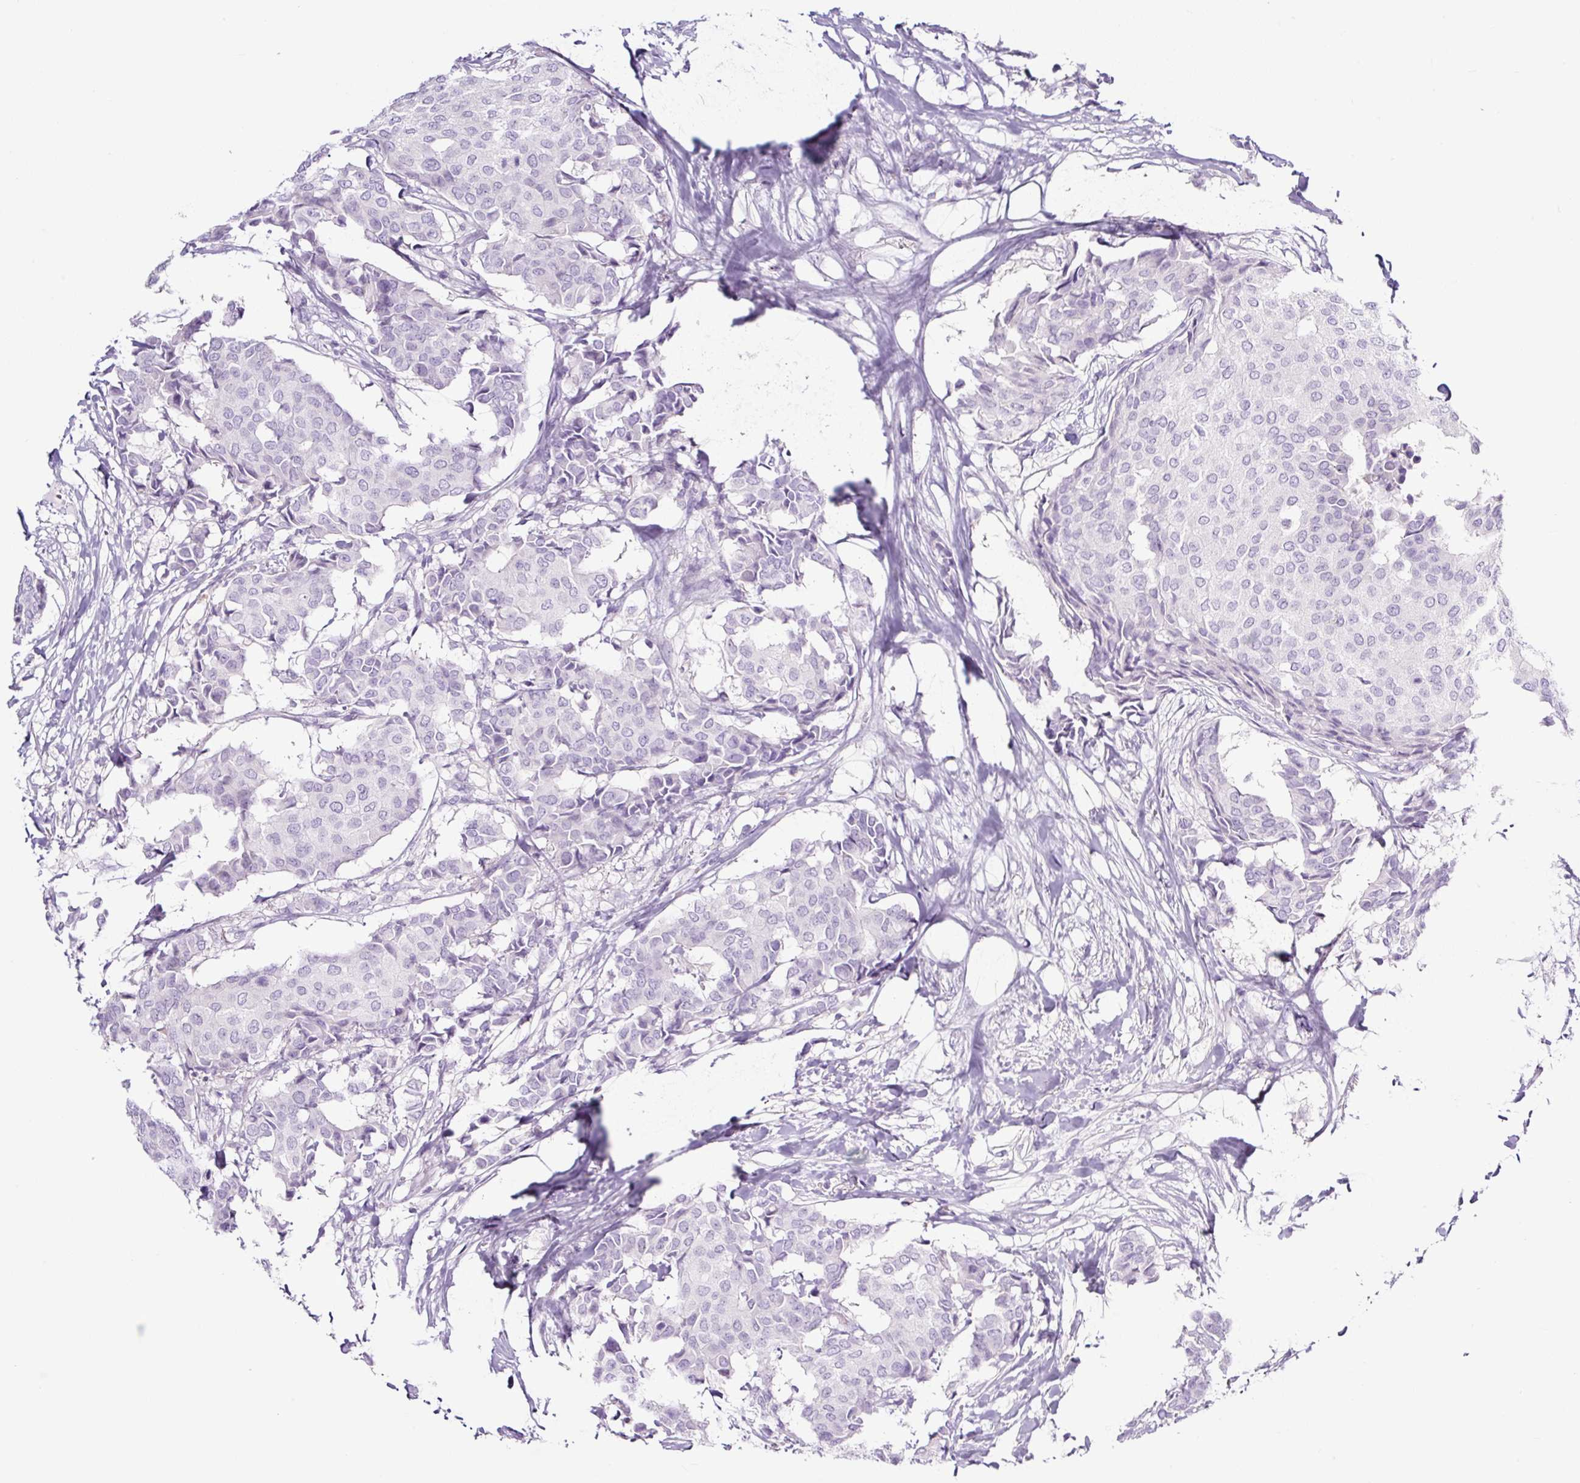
{"staining": {"intensity": "negative", "quantity": "none", "location": "none"}, "tissue": "breast cancer", "cell_type": "Tumor cells", "image_type": "cancer", "snomed": [{"axis": "morphology", "description": "Duct carcinoma"}, {"axis": "topography", "description": "Breast"}], "caption": "This is an immunohistochemistry (IHC) micrograph of human breast cancer (invasive ductal carcinoma). There is no expression in tumor cells.", "gene": "RNF212B", "patient": {"sex": "female", "age": 75}}